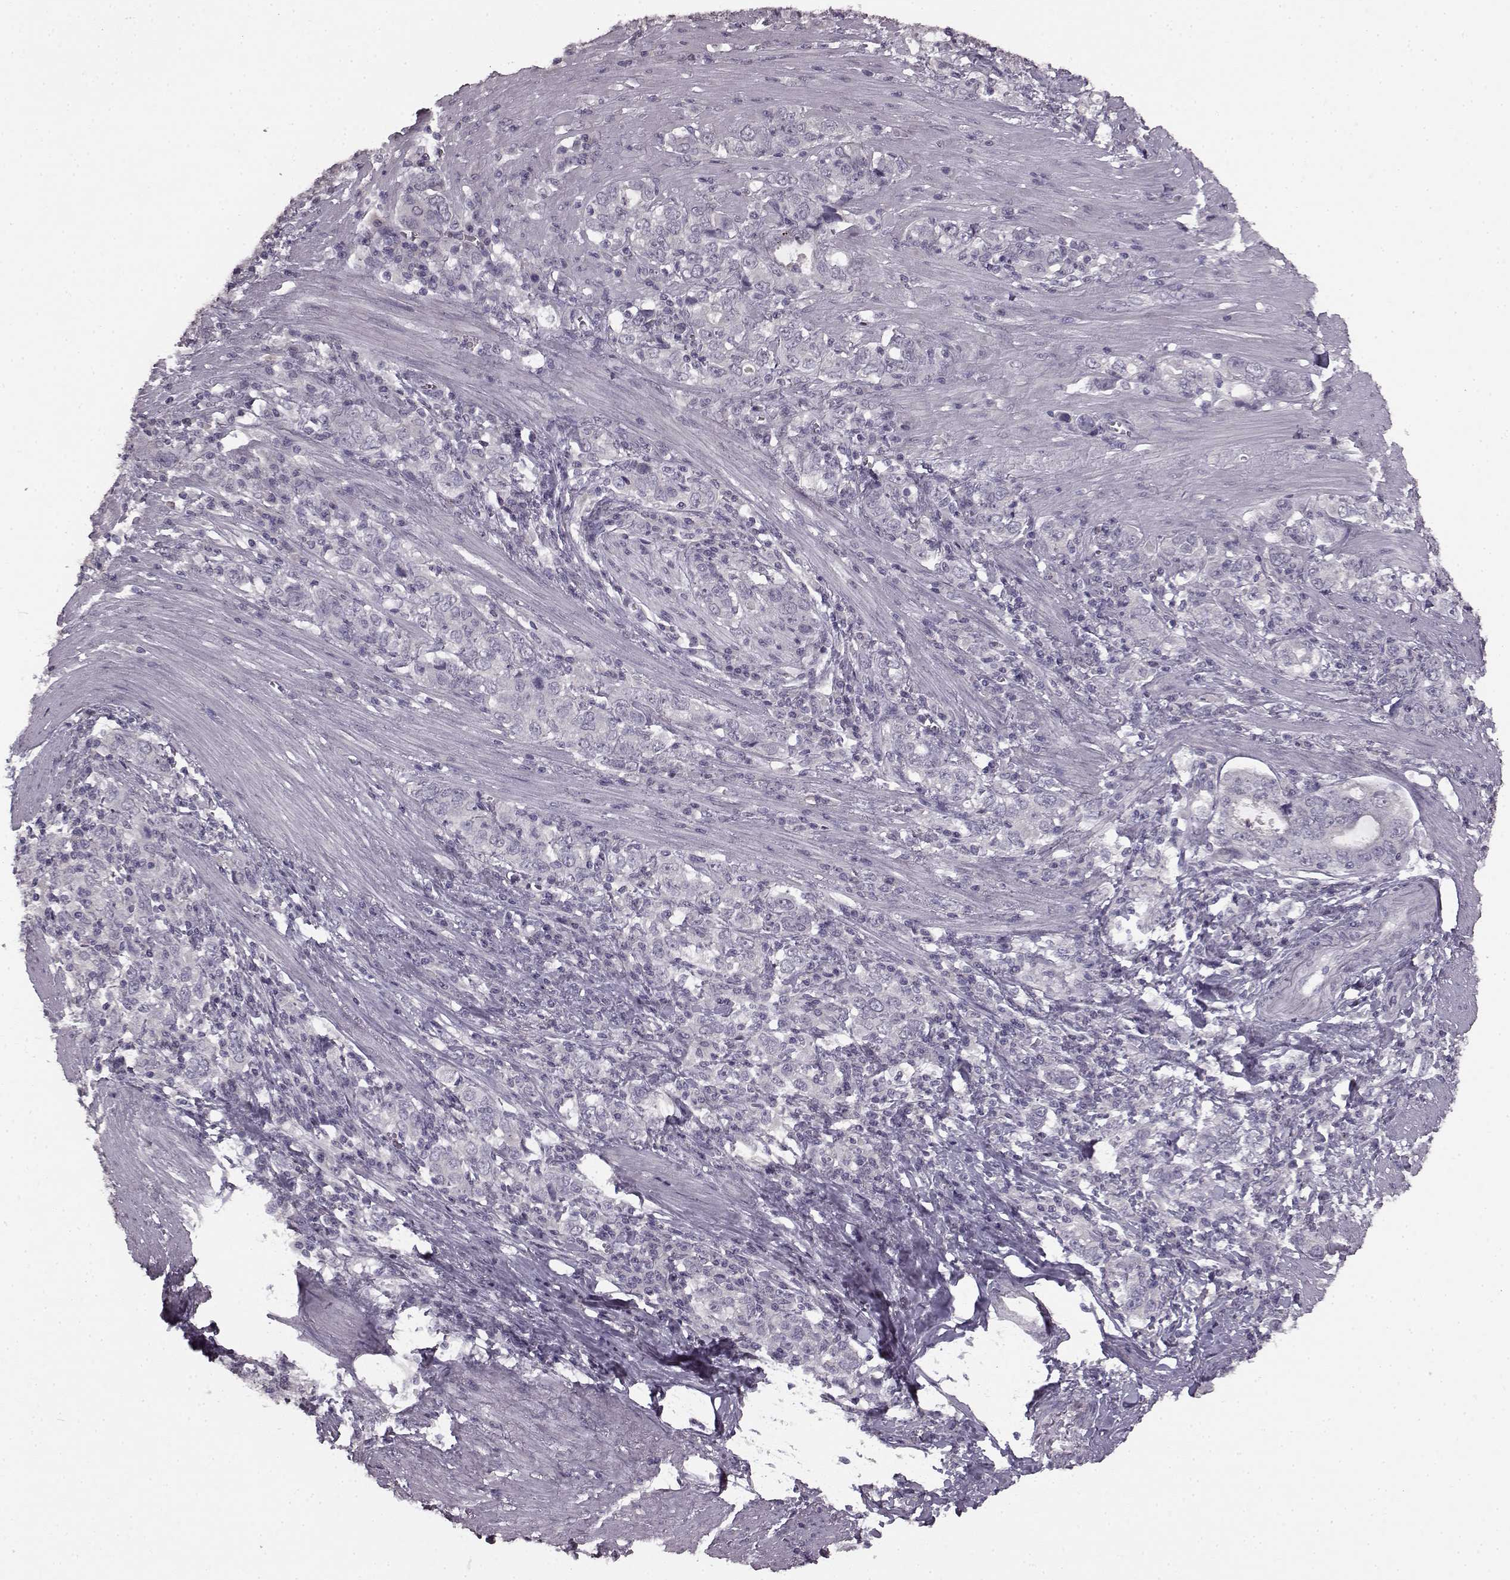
{"staining": {"intensity": "negative", "quantity": "none", "location": "none"}, "tissue": "stomach cancer", "cell_type": "Tumor cells", "image_type": "cancer", "snomed": [{"axis": "morphology", "description": "Adenocarcinoma, NOS"}, {"axis": "topography", "description": "Stomach, lower"}], "caption": "Tumor cells show no significant protein staining in stomach cancer.", "gene": "LHB", "patient": {"sex": "female", "age": 72}}